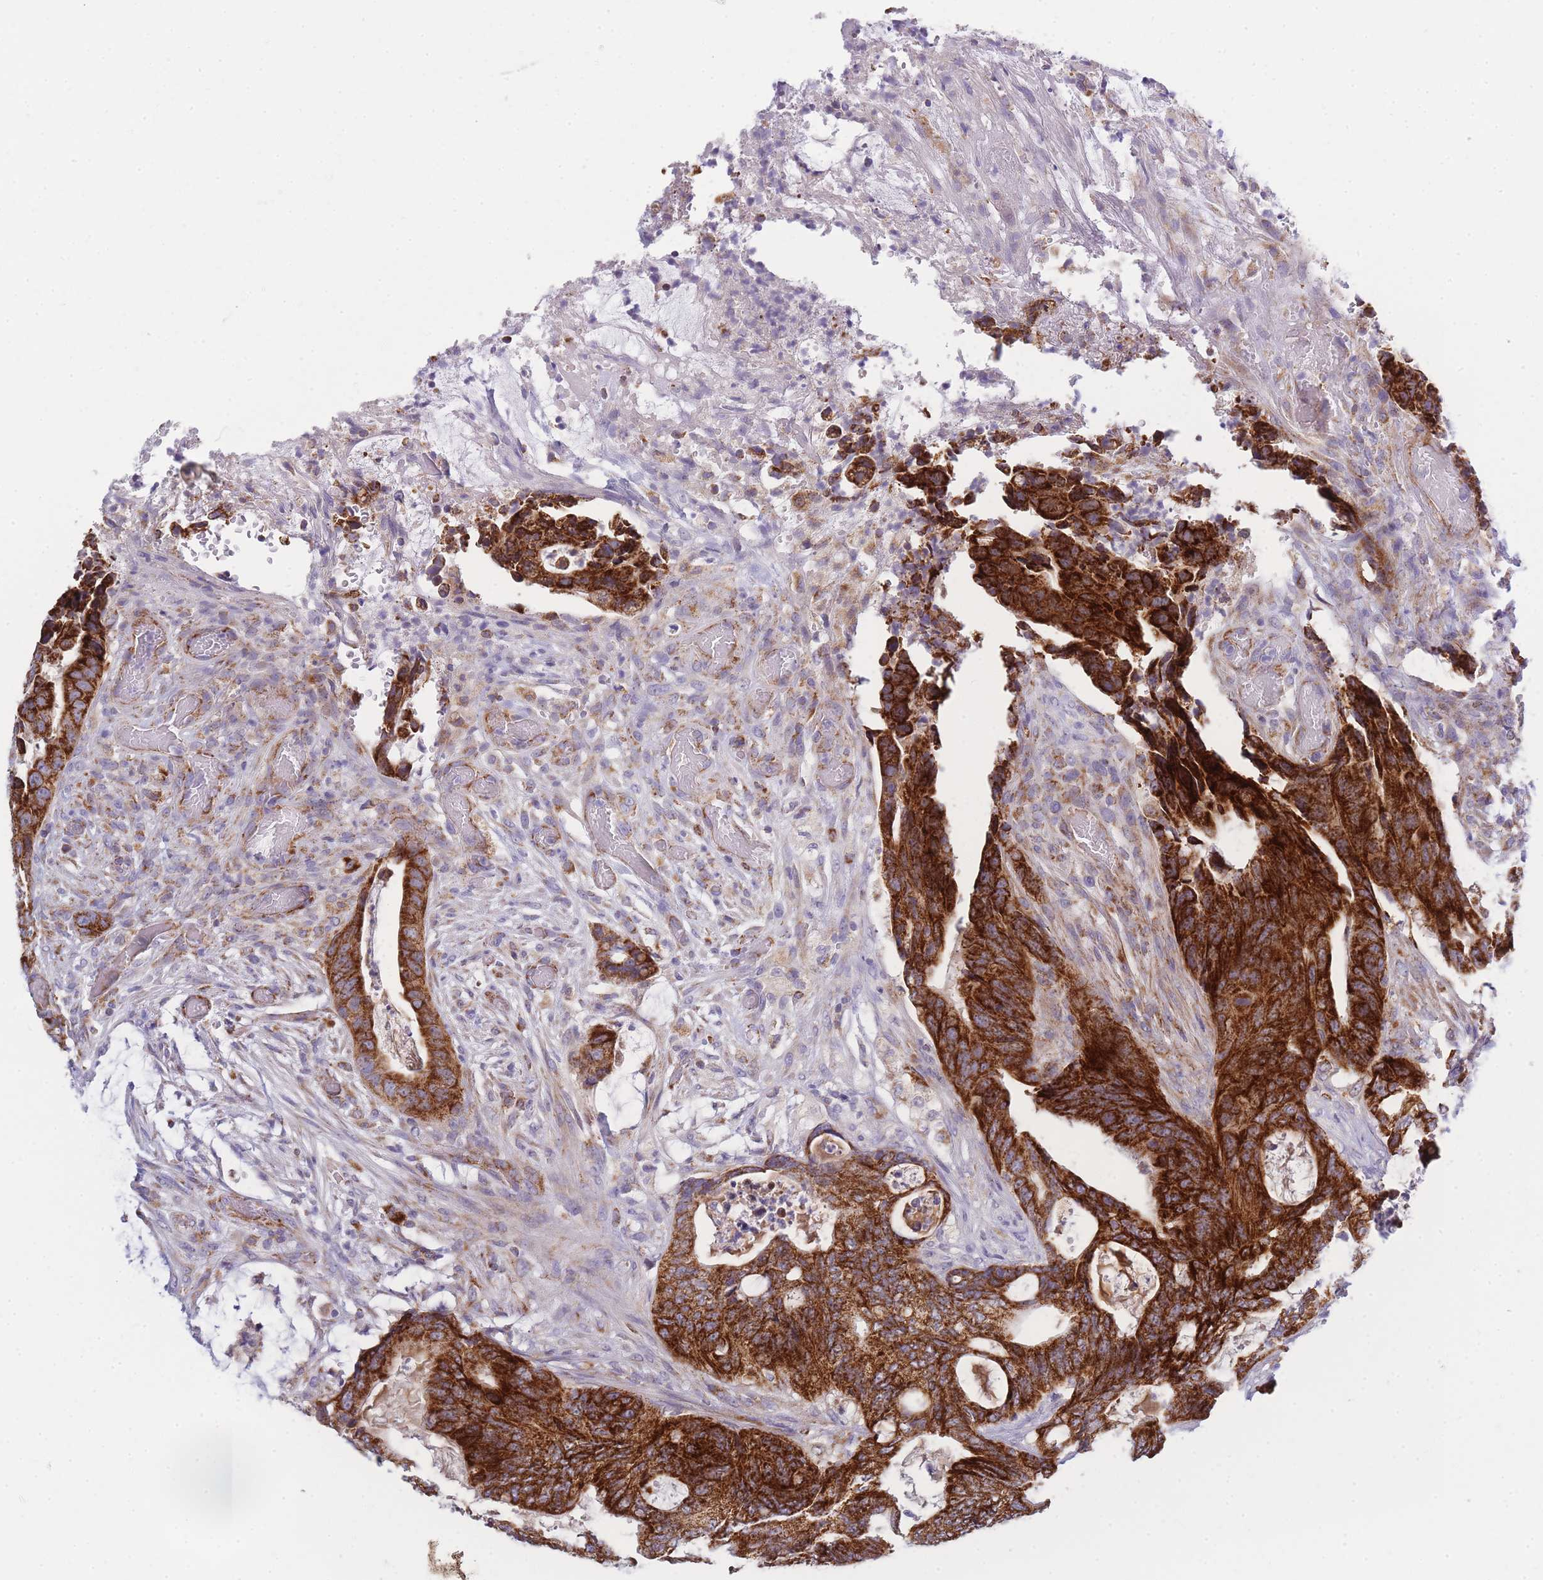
{"staining": {"intensity": "strong", "quantity": ">75%", "location": "cytoplasmic/membranous"}, "tissue": "colorectal cancer", "cell_type": "Tumor cells", "image_type": "cancer", "snomed": [{"axis": "morphology", "description": "Adenocarcinoma, NOS"}, {"axis": "topography", "description": "Colon"}], "caption": "Colorectal cancer (adenocarcinoma) stained with a protein marker displays strong staining in tumor cells.", "gene": "MRPS11", "patient": {"sex": "female", "age": 82}}